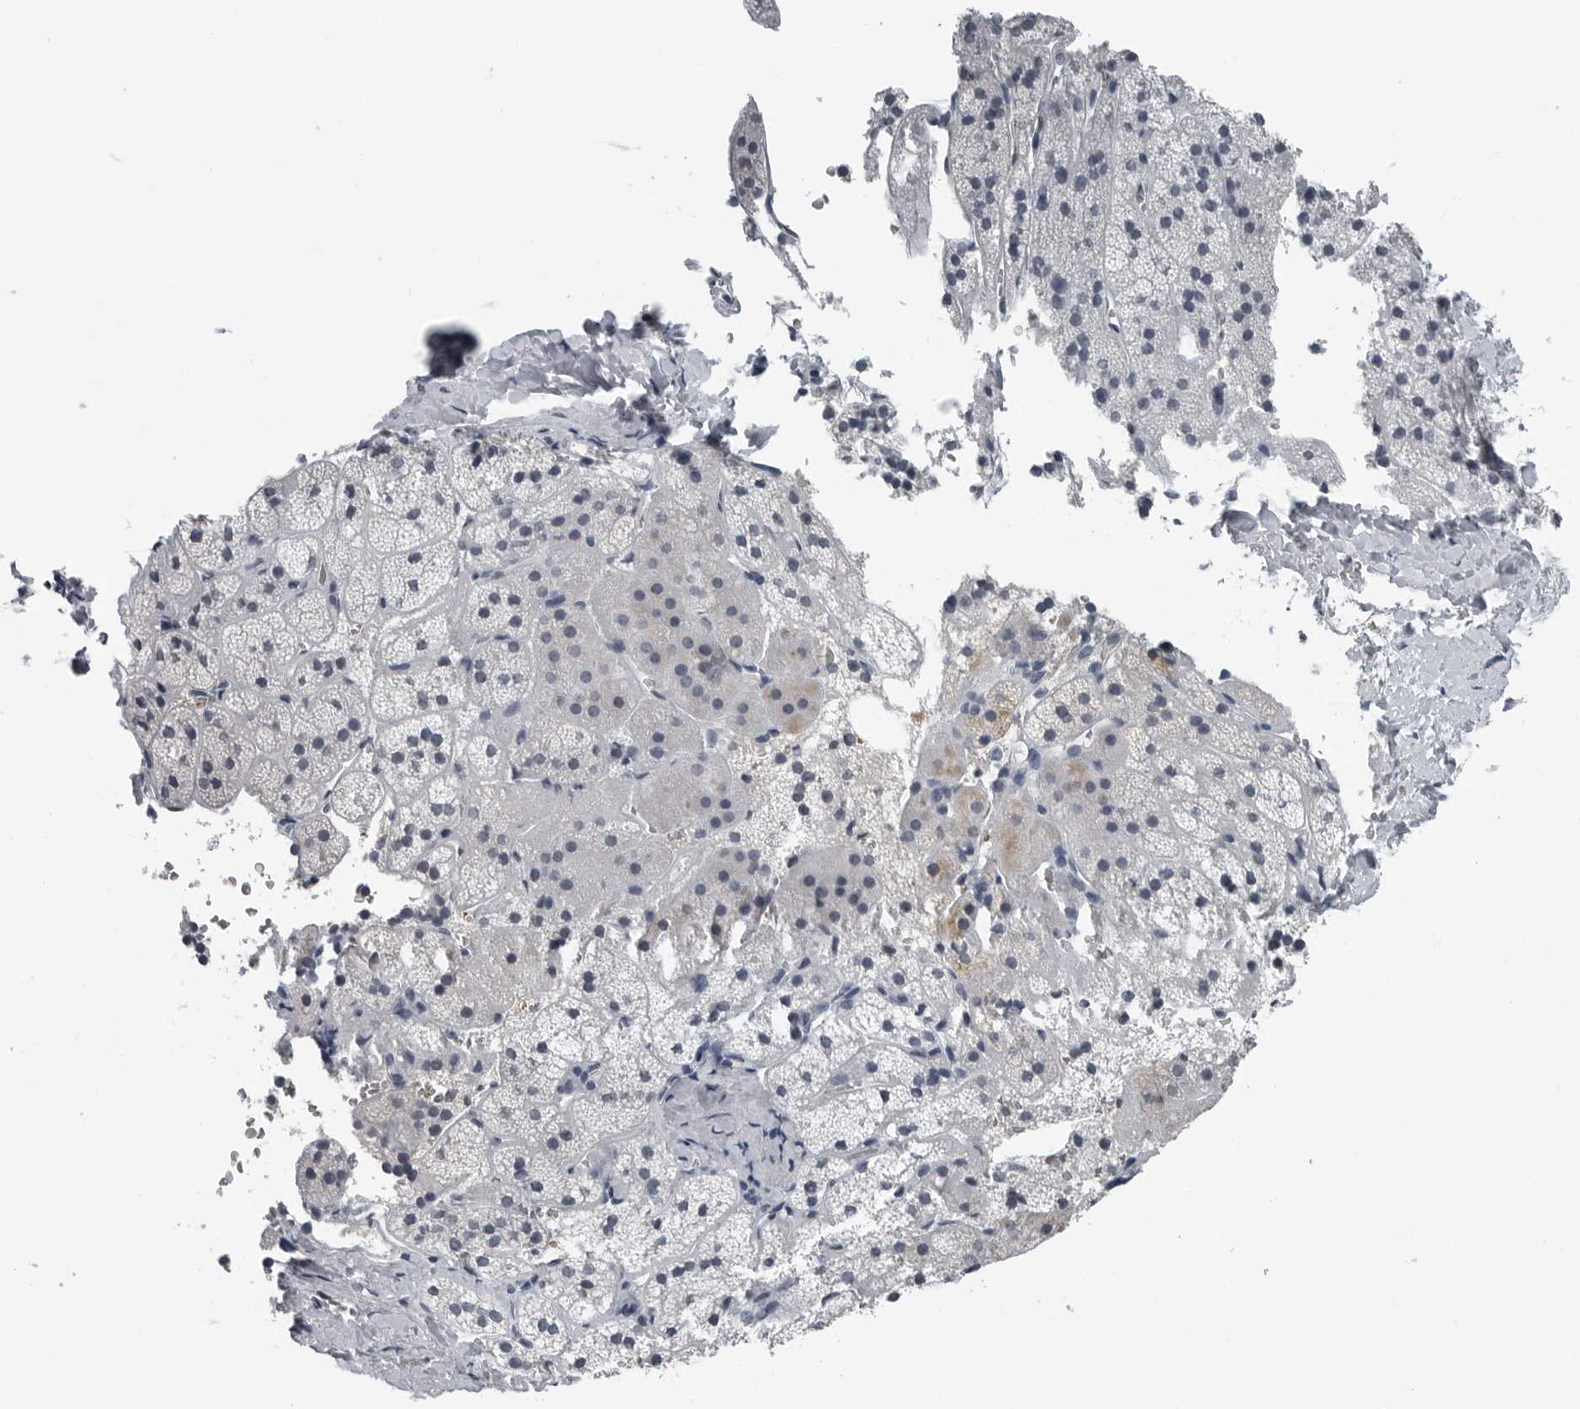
{"staining": {"intensity": "negative", "quantity": "none", "location": "none"}, "tissue": "adrenal gland", "cell_type": "Glandular cells", "image_type": "normal", "snomed": [{"axis": "morphology", "description": "Normal tissue, NOS"}, {"axis": "topography", "description": "Adrenal gland"}], "caption": "High power microscopy photomicrograph of an immunohistochemistry (IHC) photomicrograph of benign adrenal gland, revealing no significant positivity in glandular cells.", "gene": "SPINK1", "patient": {"sex": "female", "age": 44}}